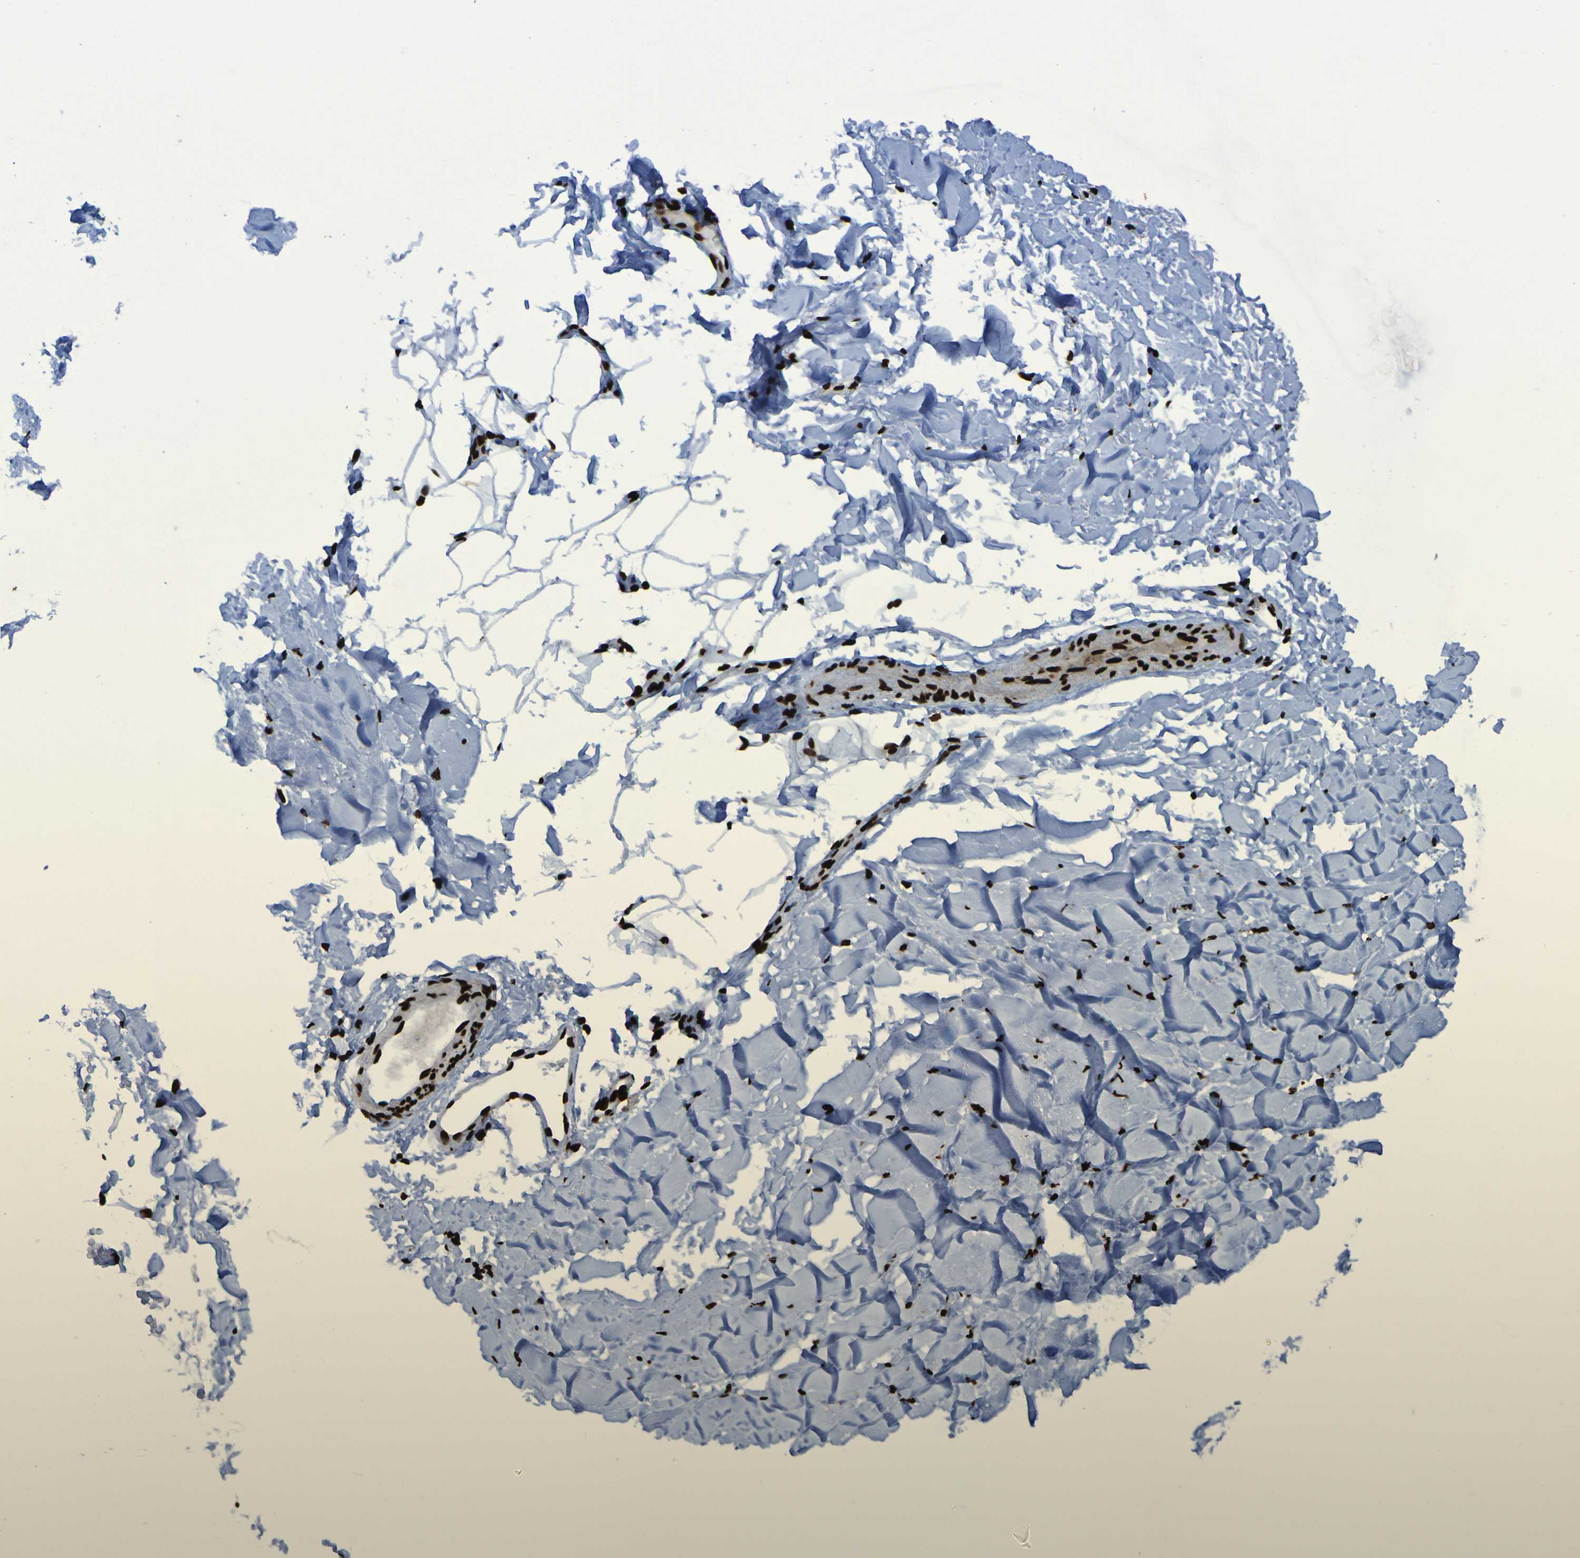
{"staining": {"intensity": "strong", "quantity": ">75%", "location": "nuclear"}, "tissue": "adipose tissue", "cell_type": "Adipocytes", "image_type": "normal", "snomed": [{"axis": "morphology", "description": "Normal tissue, NOS"}, {"axis": "topography", "description": "Cartilage tissue"}, {"axis": "topography", "description": "Bronchus"}], "caption": "A high-resolution image shows immunohistochemistry (IHC) staining of normal adipose tissue, which shows strong nuclear staining in approximately >75% of adipocytes. The staining was performed using DAB, with brown indicating positive protein expression. Nuclei are stained blue with hematoxylin.", "gene": "NPM1", "patient": {"sex": "female", "age": 73}}